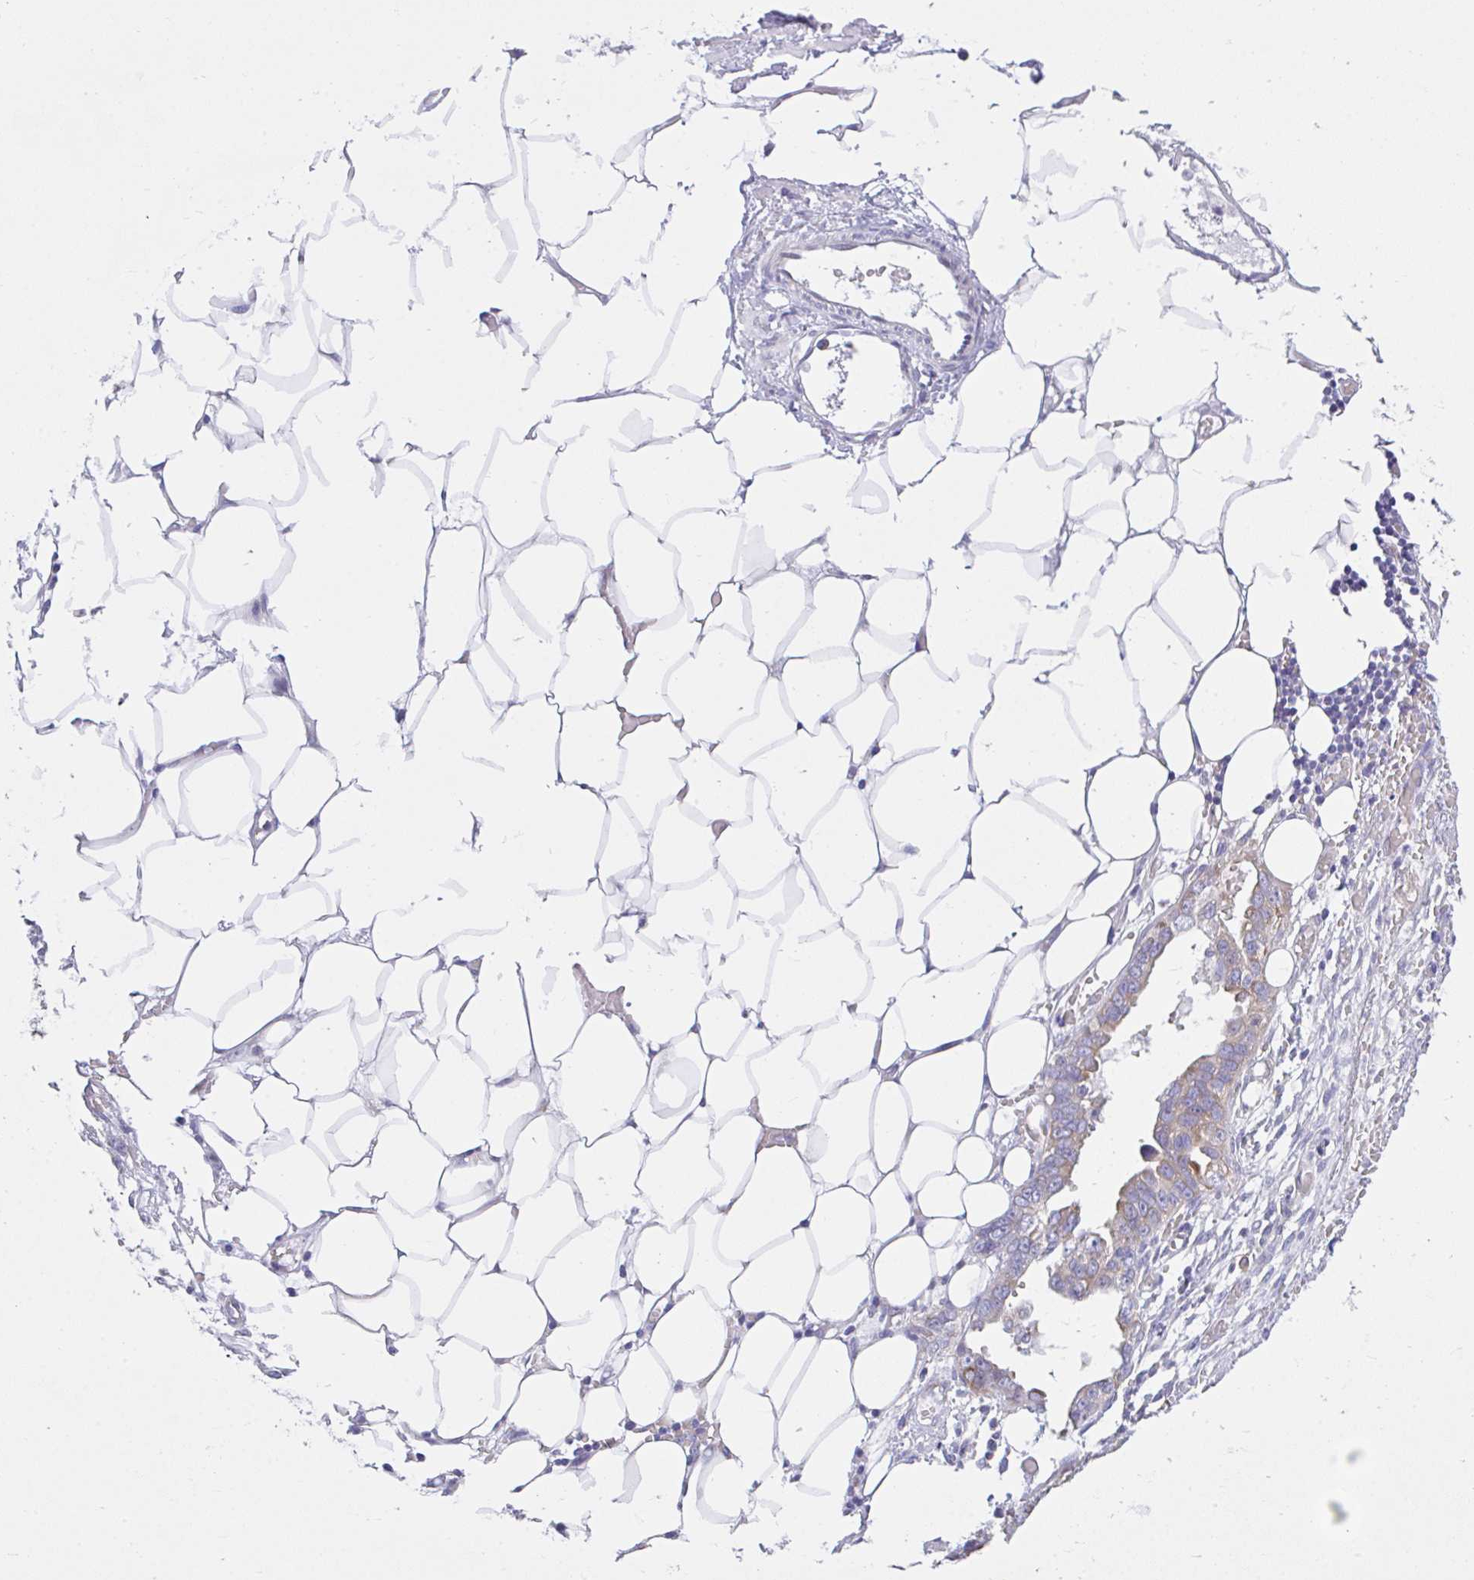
{"staining": {"intensity": "weak", "quantity": "<25%", "location": "cytoplasmic/membranous"}, "tissue": "ovarian cancer", "cell_type": "Tumor cells", "image_type": "cancer", "snomed": [{"axis": "morphology", "description": "Cystadenocarcinoma, serous, NOS"}, {"axis": "topography", "description": "Ovary"}], "caption": "IHC photomicrograph of neoplastic tissue: human serous cystadenocarcinoma (ovarian) stained with DAB (3,3'-diaminobenzidine) displays no significant protein expression in tumor cells. (DAB immunohistochemistry, high magnification).", "gene": "EEF1A2", "patient": {"sex": "female", "age": 75}}